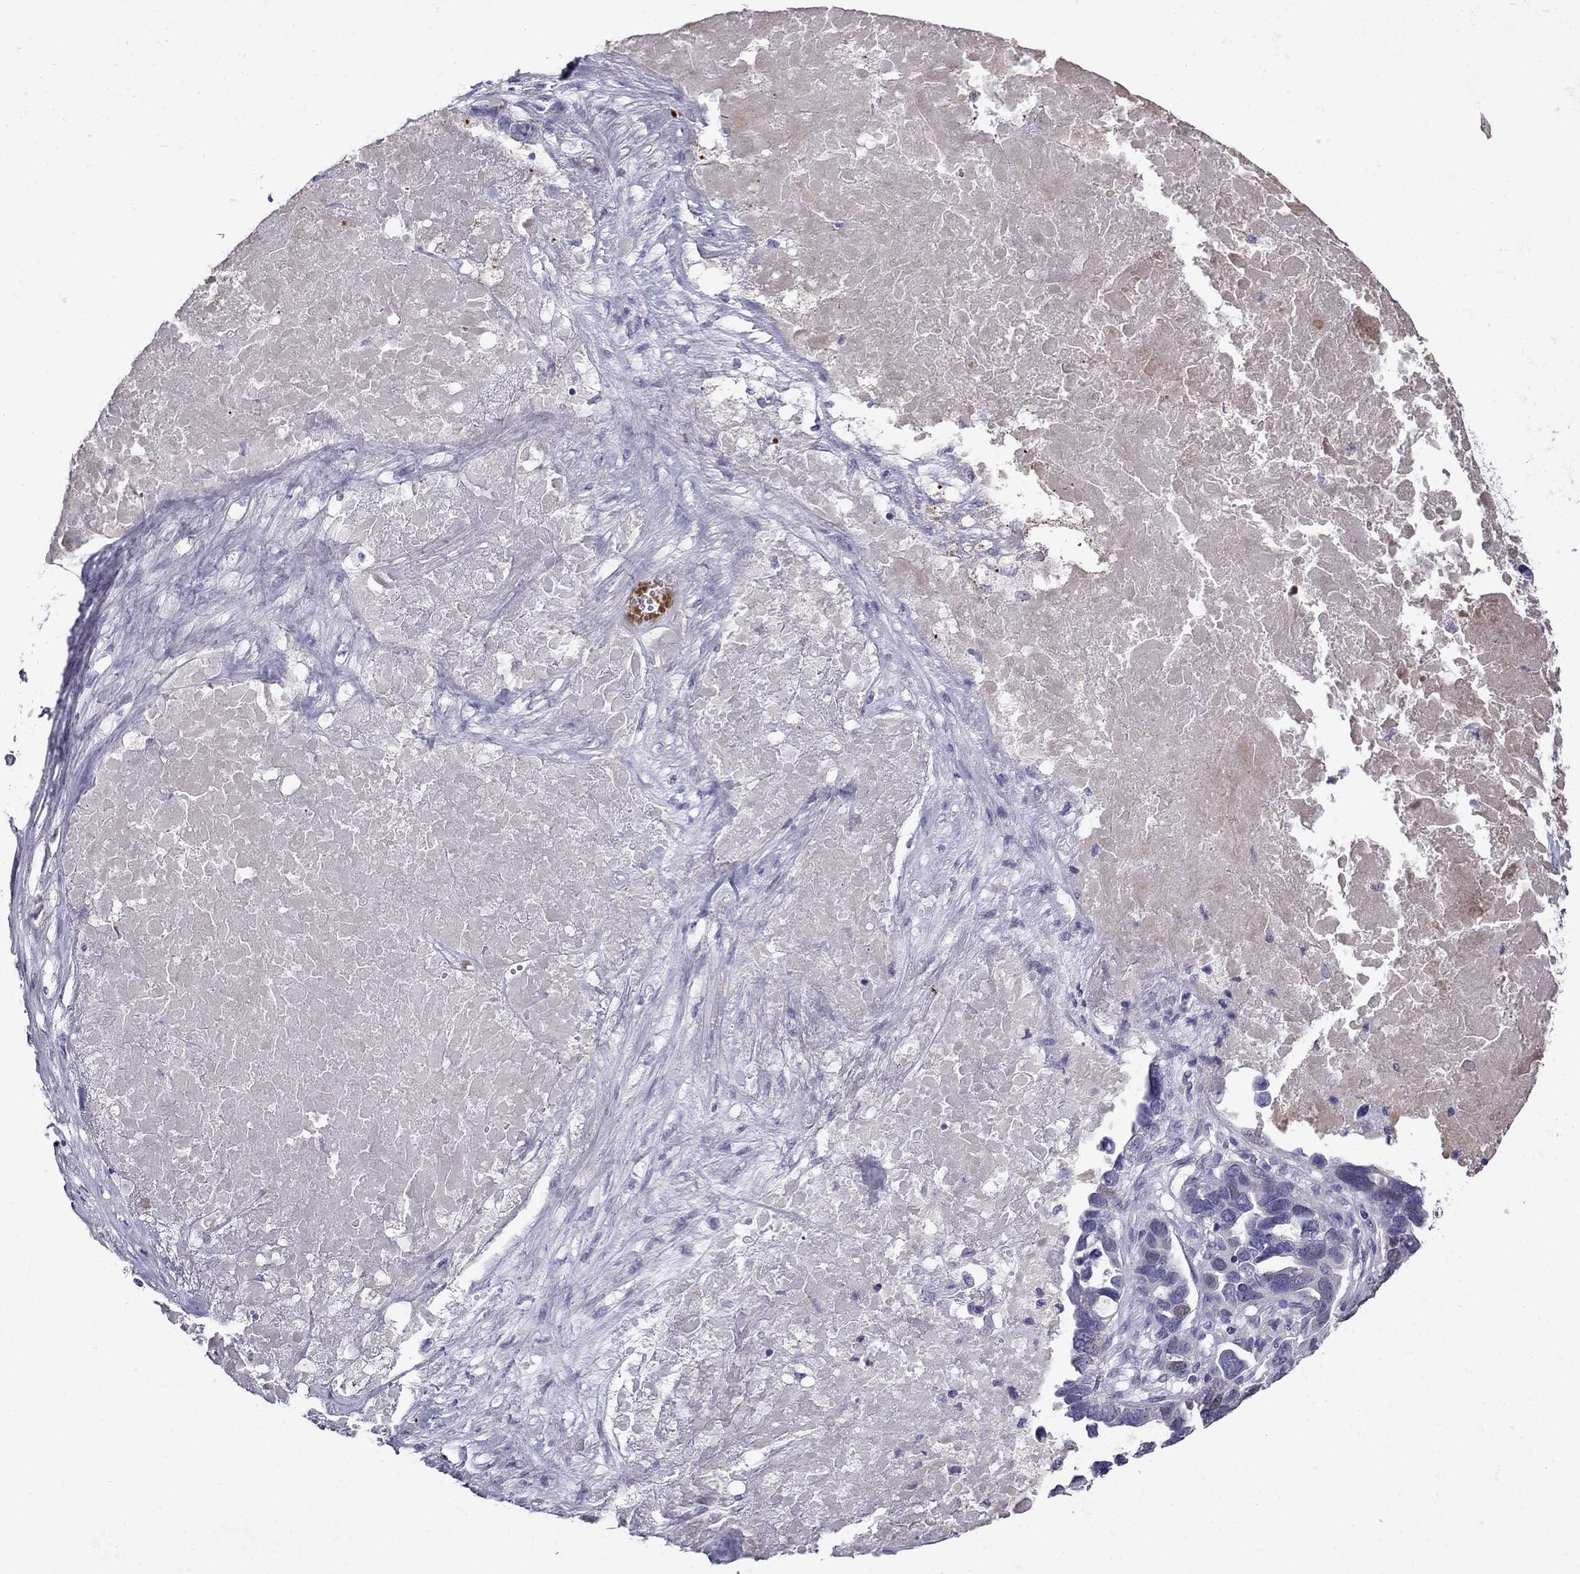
{"staining": {"intensity": "moderate", "quantity": "<25%", "location": "nuclear"}, "tissue": "ovarian cancer", "cell_type": "Tumor cells", "image_type": "cancer", "snomed": [{"axis": "morphology", "description": "Cystadenocarcinoma, serous, NOS"}, {"axis": "topography", "description": "Ovary"}], "caption": "A photomicrograph of human ovarian cancer stained for a protein shows moderate nuclear brown staining in tumor cells.", "gene": "UHRF1", "patient": {"sex": "female", "age": 54}}